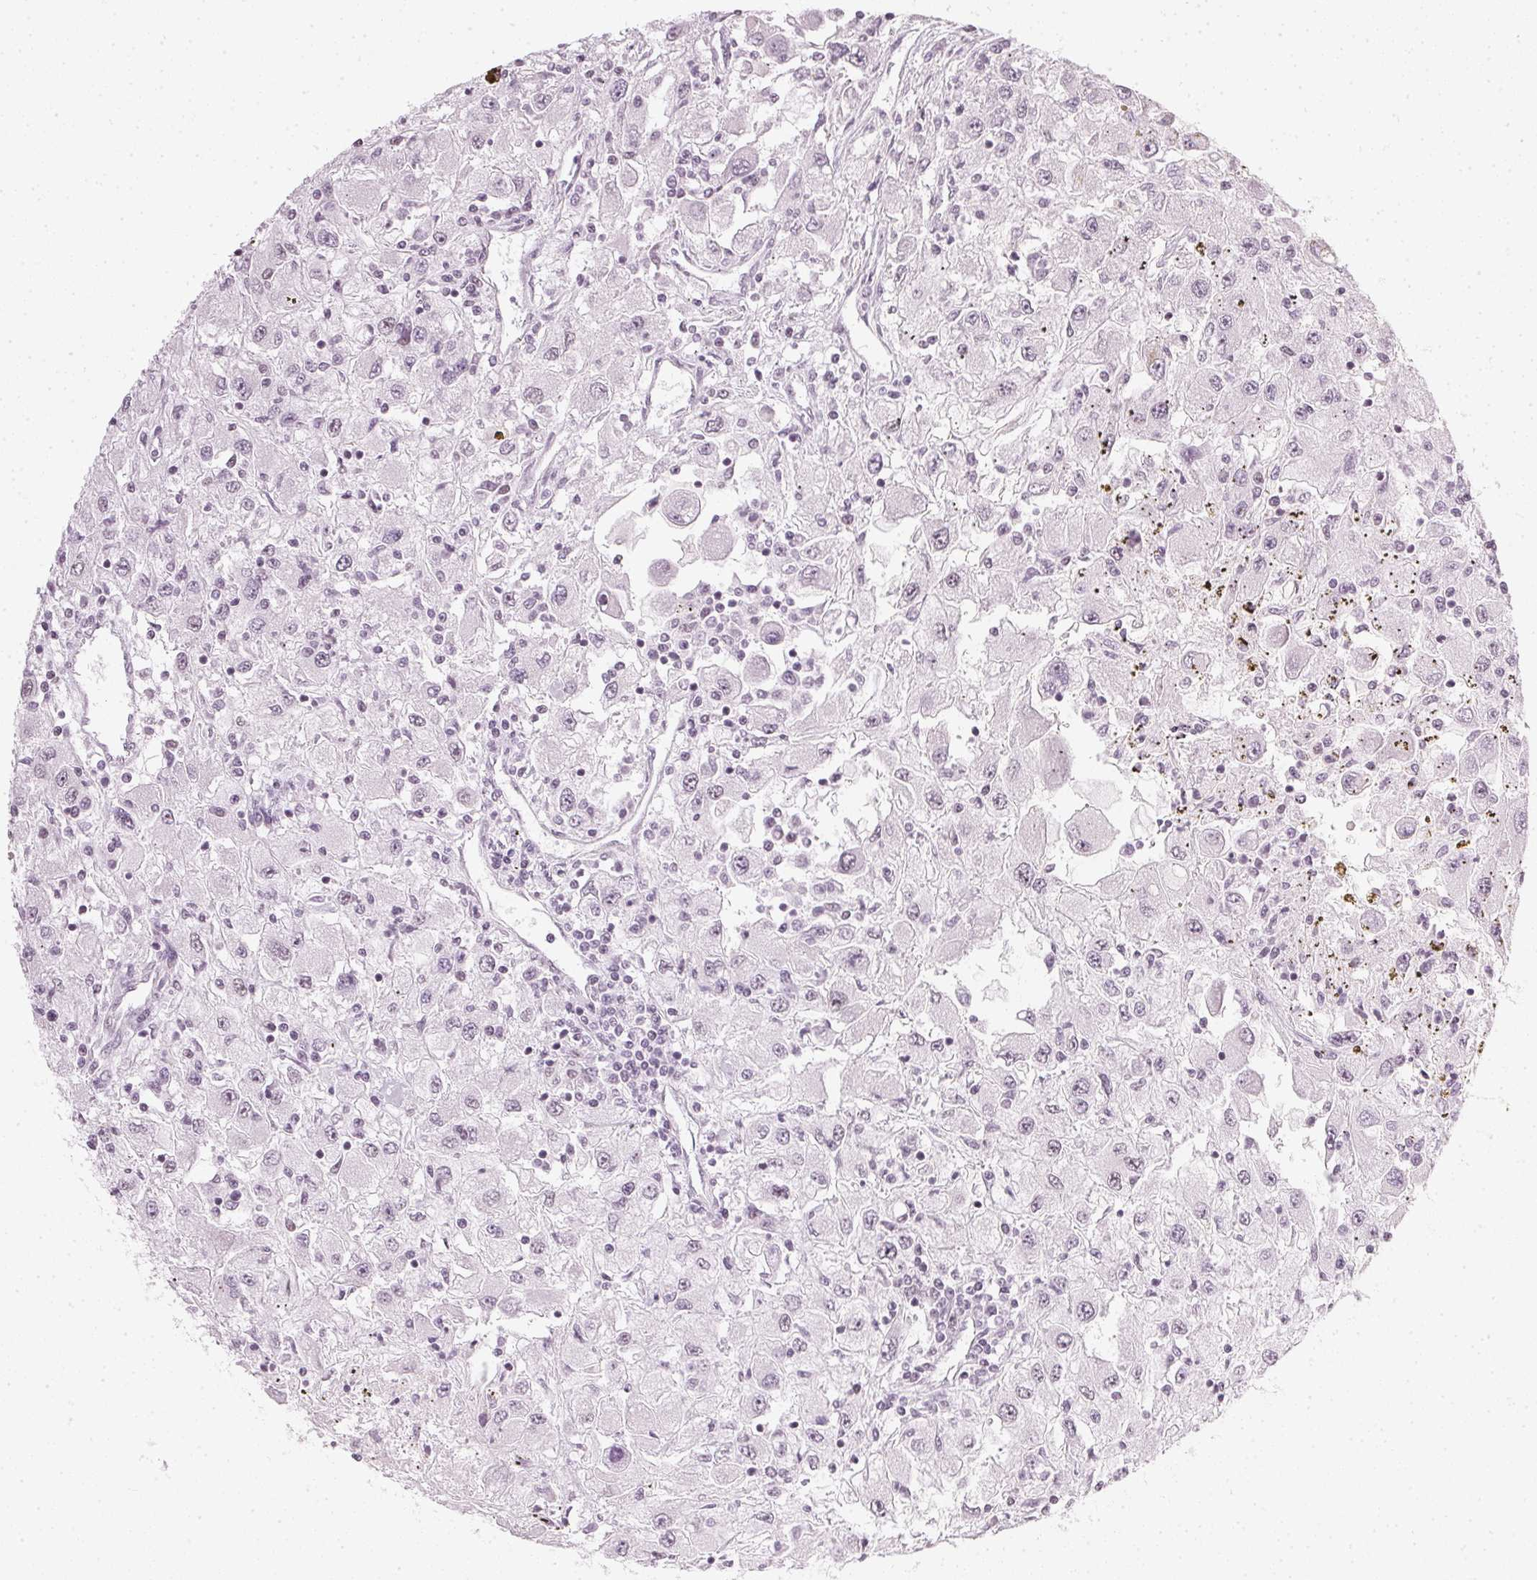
{"staining": {"intensity": "negative", "quantity": "none", "location": "none"}, "tissue": "renal cancer", "cell_type": "Tumor cells", "image_type": "cancer", "snomed": [{"axis": "morphology", "description": "Adenocarcinoma, NOS"}, {"axis": "topography", "description": "Kidney"}], "caption": "Tumor cells show no significant protein staining in renal adenocarcinoma.", "gene": "DNAJC6", "patient": {"sex": "female", "age": 67}}